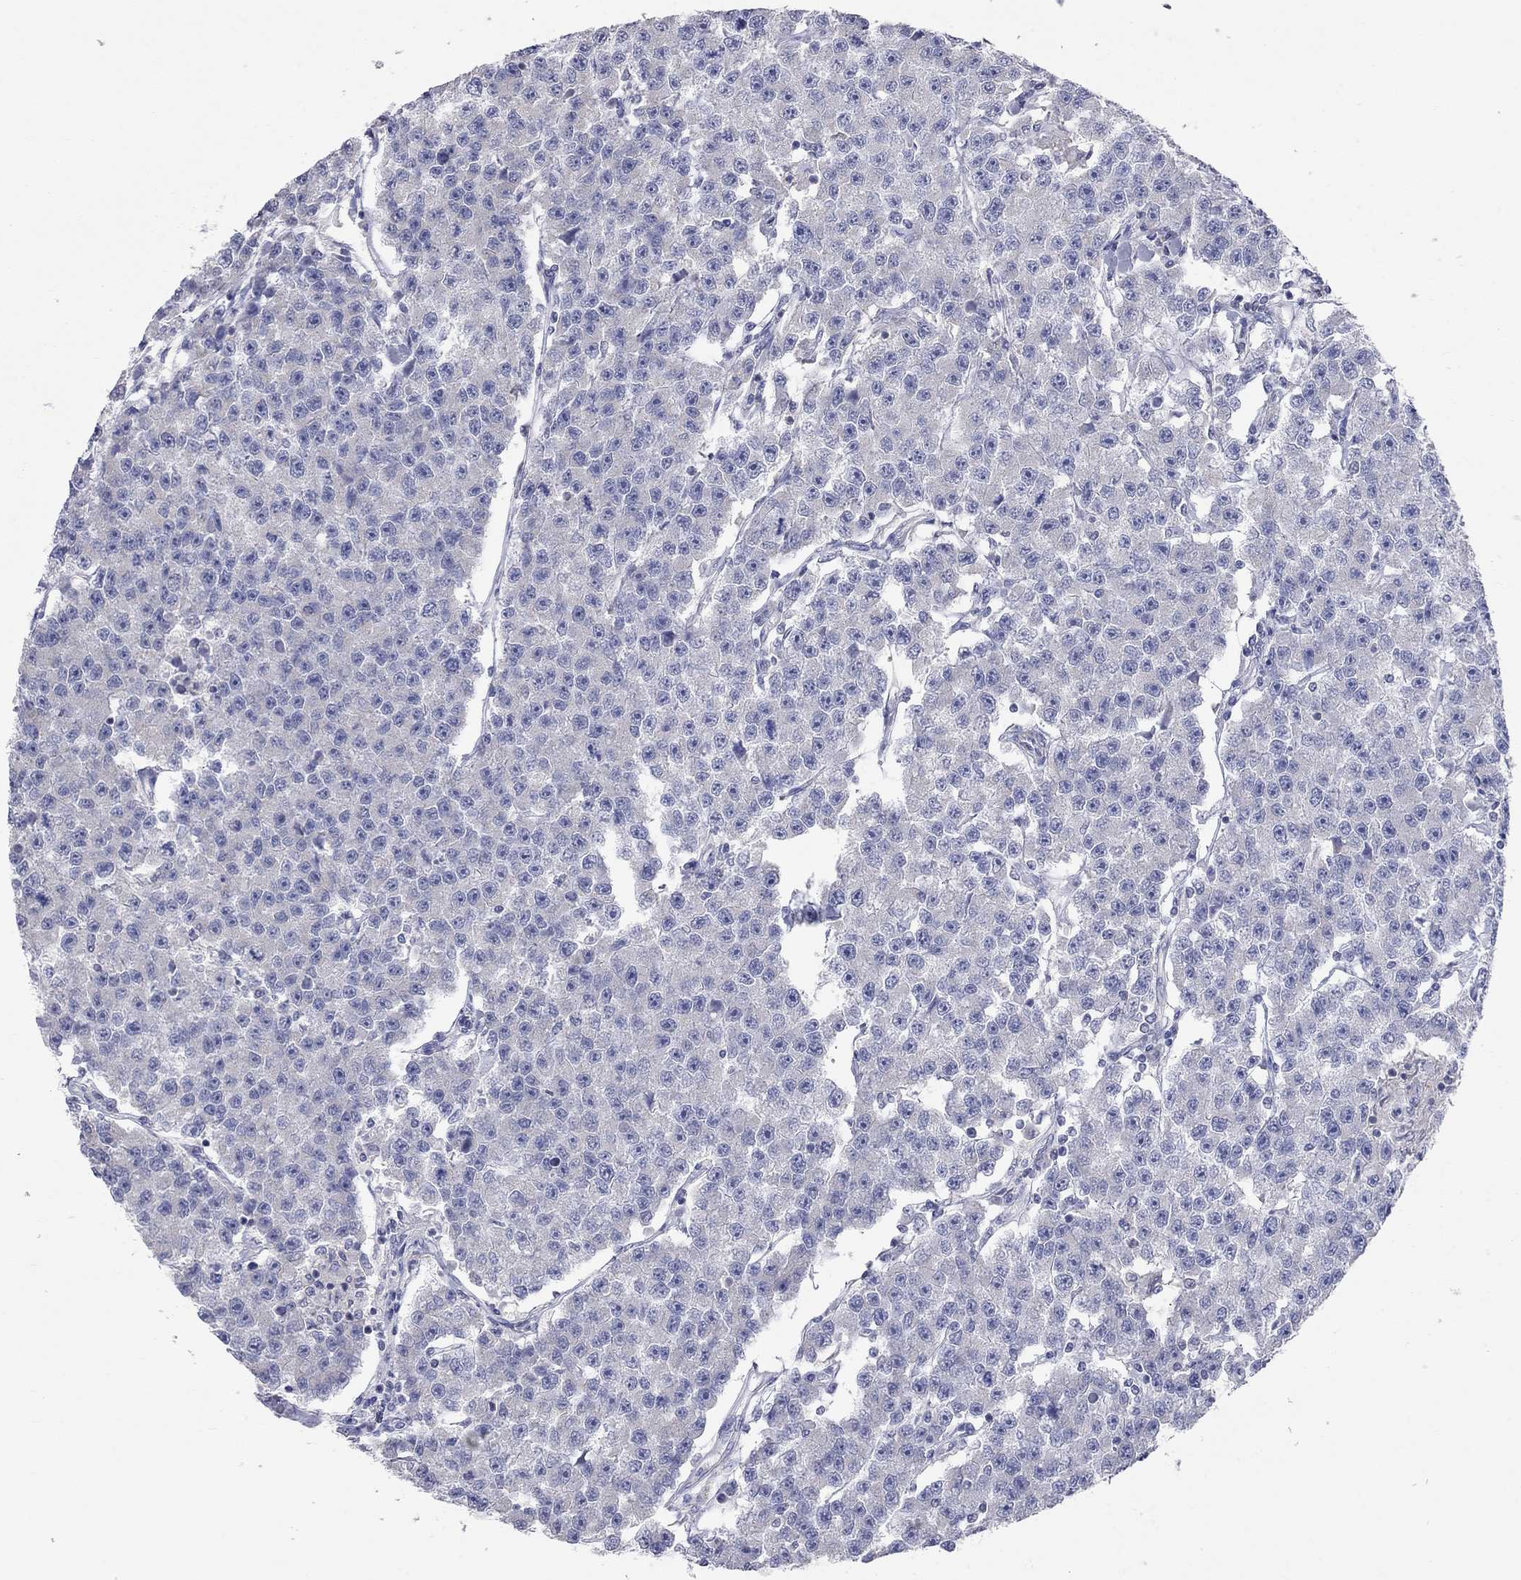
{"staining": {"intensity": "negative", "quantity": "none", "location": "none"}, "tissue": "testis cancer", "cell_type": "Tumor cells", "image_type": "cancer", "snomed": [{"axis": "morphology", "description": "Seminoma, NOS"}, {"axis": "topography", "description": "Testis"}], "caption": "A high-resolution histopathology image shows IHC staining of testis cancer (seminoma), which exhibits no significant positivity in tumor cells.", "gene": "CFAP161", "patient": {"sex": "male", "age": 59}}